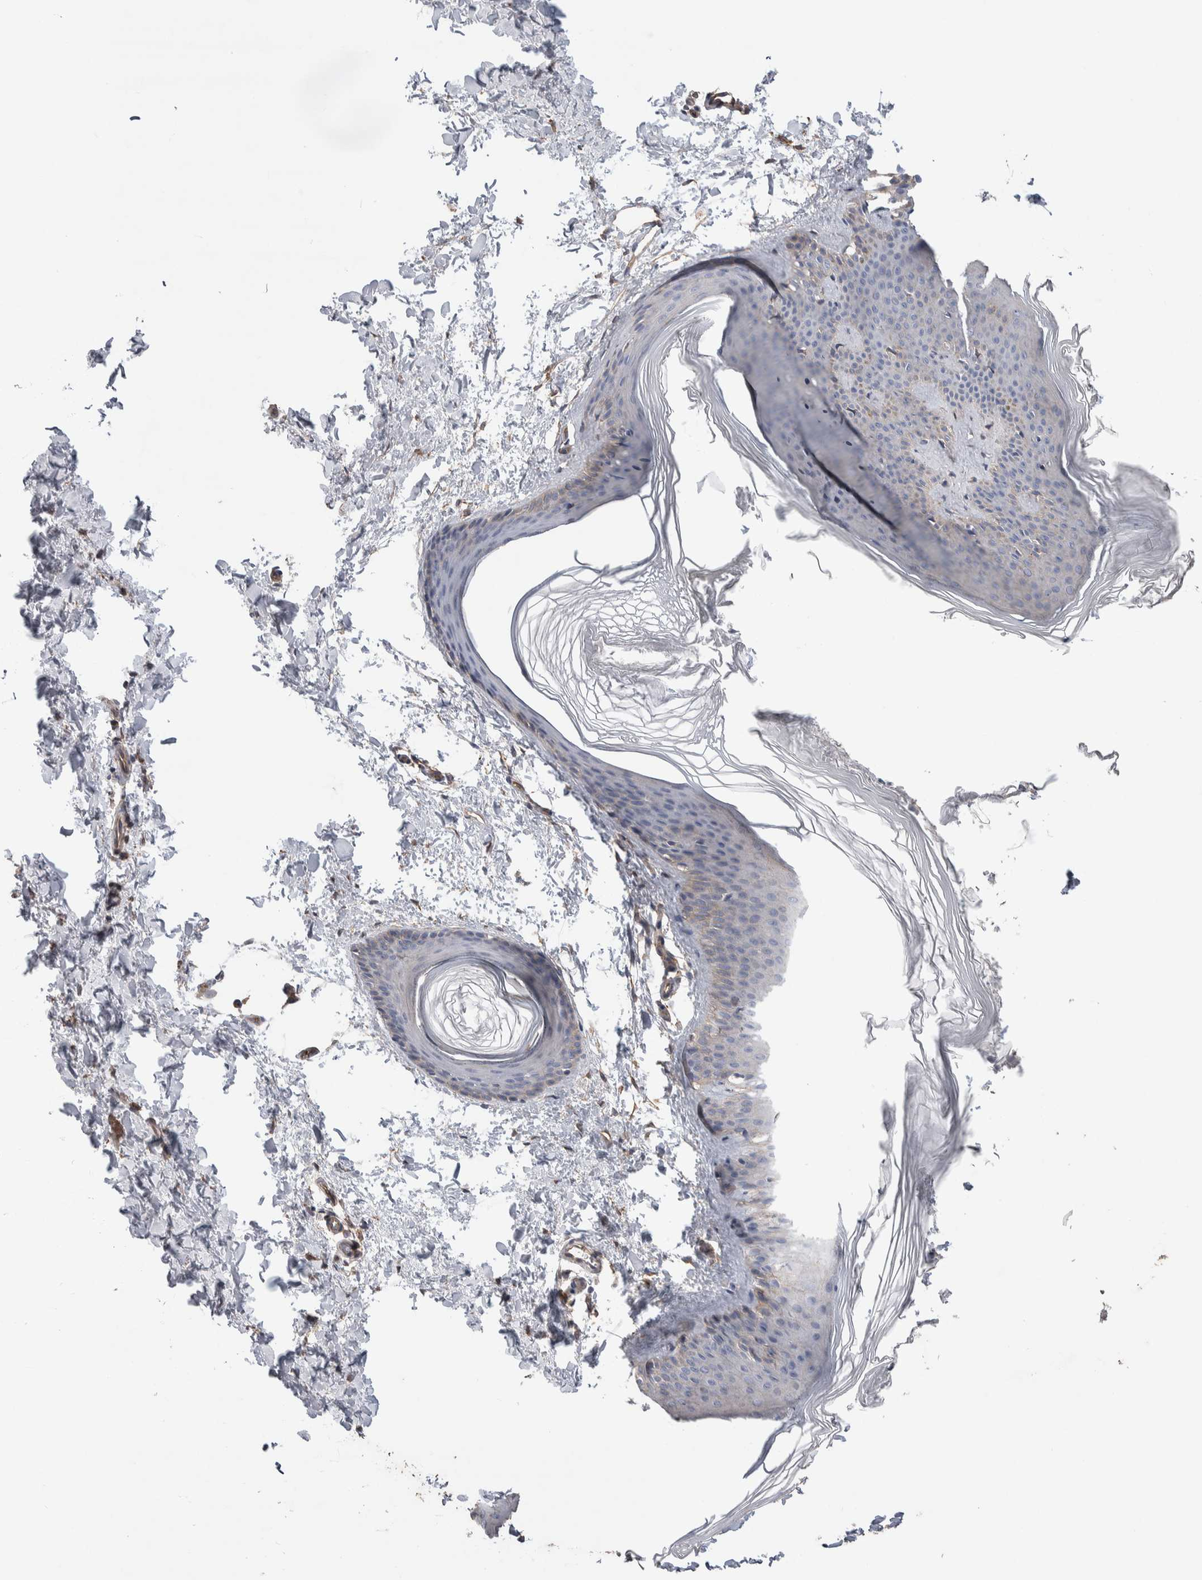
{"staining": {"intensity": "negative", "quantity": "none", "location": "none"}, "tissue": "skin", "cell_type": "Fibroblasts", "image_type": "normal", "snomed": [{"axis": "morphology", "description": "Normal tissue, NOS"}, {"axis": "topography", "description": "Skin"}], "caption": "This is an IHC photomicrograph of benign skin. There is no expression in fibroblasts.", "gene": "GCNA", "patient": {"sex": "female", "age": 27}}